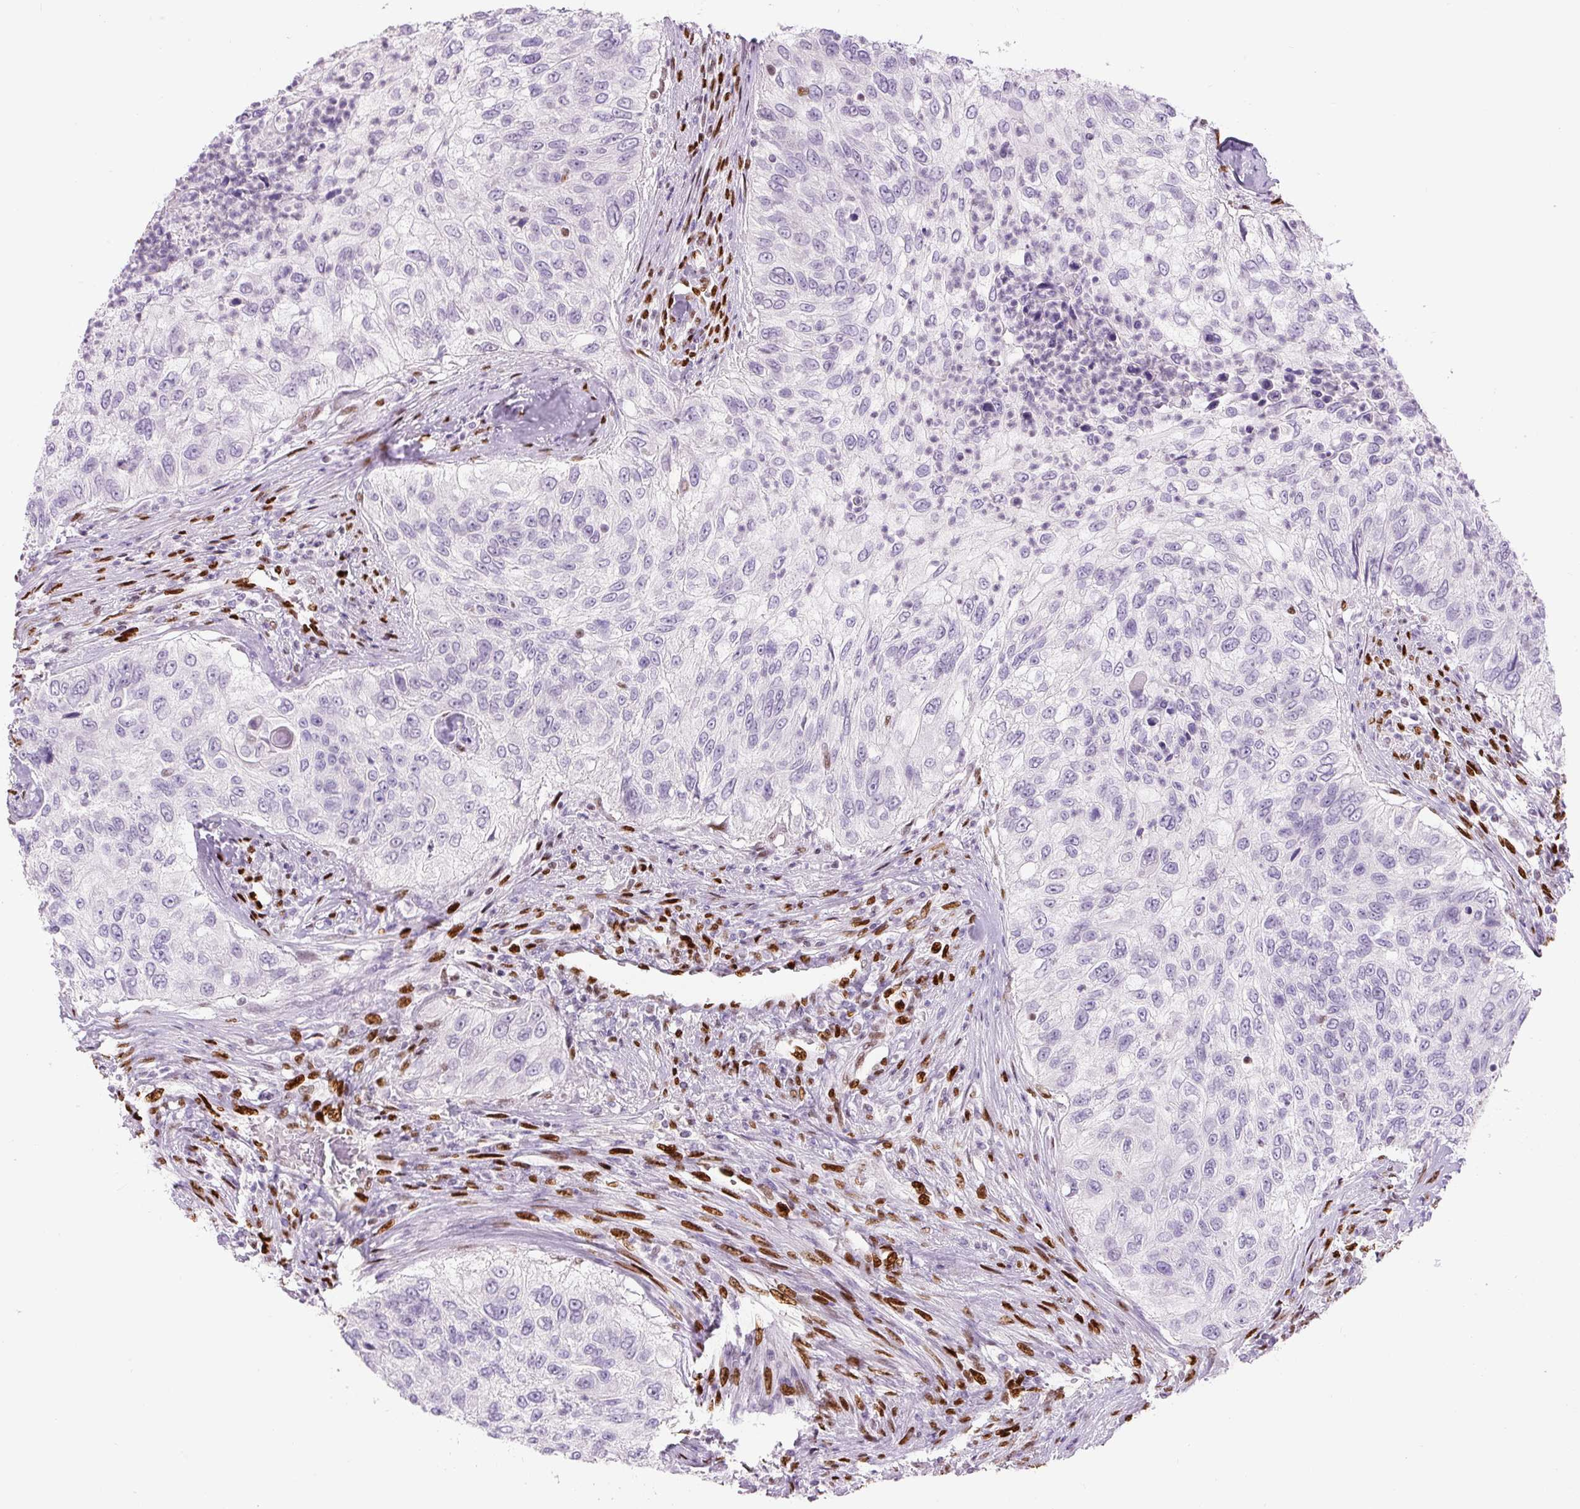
{"staining": {"intensity": "negative", "quantity": "none", "location": "none"}, "tissue": "urothelial cancer", "cell_type": "Tumor cells", "image_type": "cancer", "snomed": [{"axis": "morphology", "description": "Urothelial carcinoma, High grade"}, {"axis": "topography", "description": "Urinary bladder"}], "caption": "High power microscopy micrograph of an immunohistochemistry (IHC) histopathology image of high-grade urothelial carcinoma, revealing no significant staining in tumor cells. The staining was performed using DAB (3,3'-diaminobenzidine) to visualize the protein expression in brown, while the nuclei were stained in blue with hematoxylin (Magnification: 20x).", "gene": "ZEB1", "patient": {"sex": "female", "age": 60}}